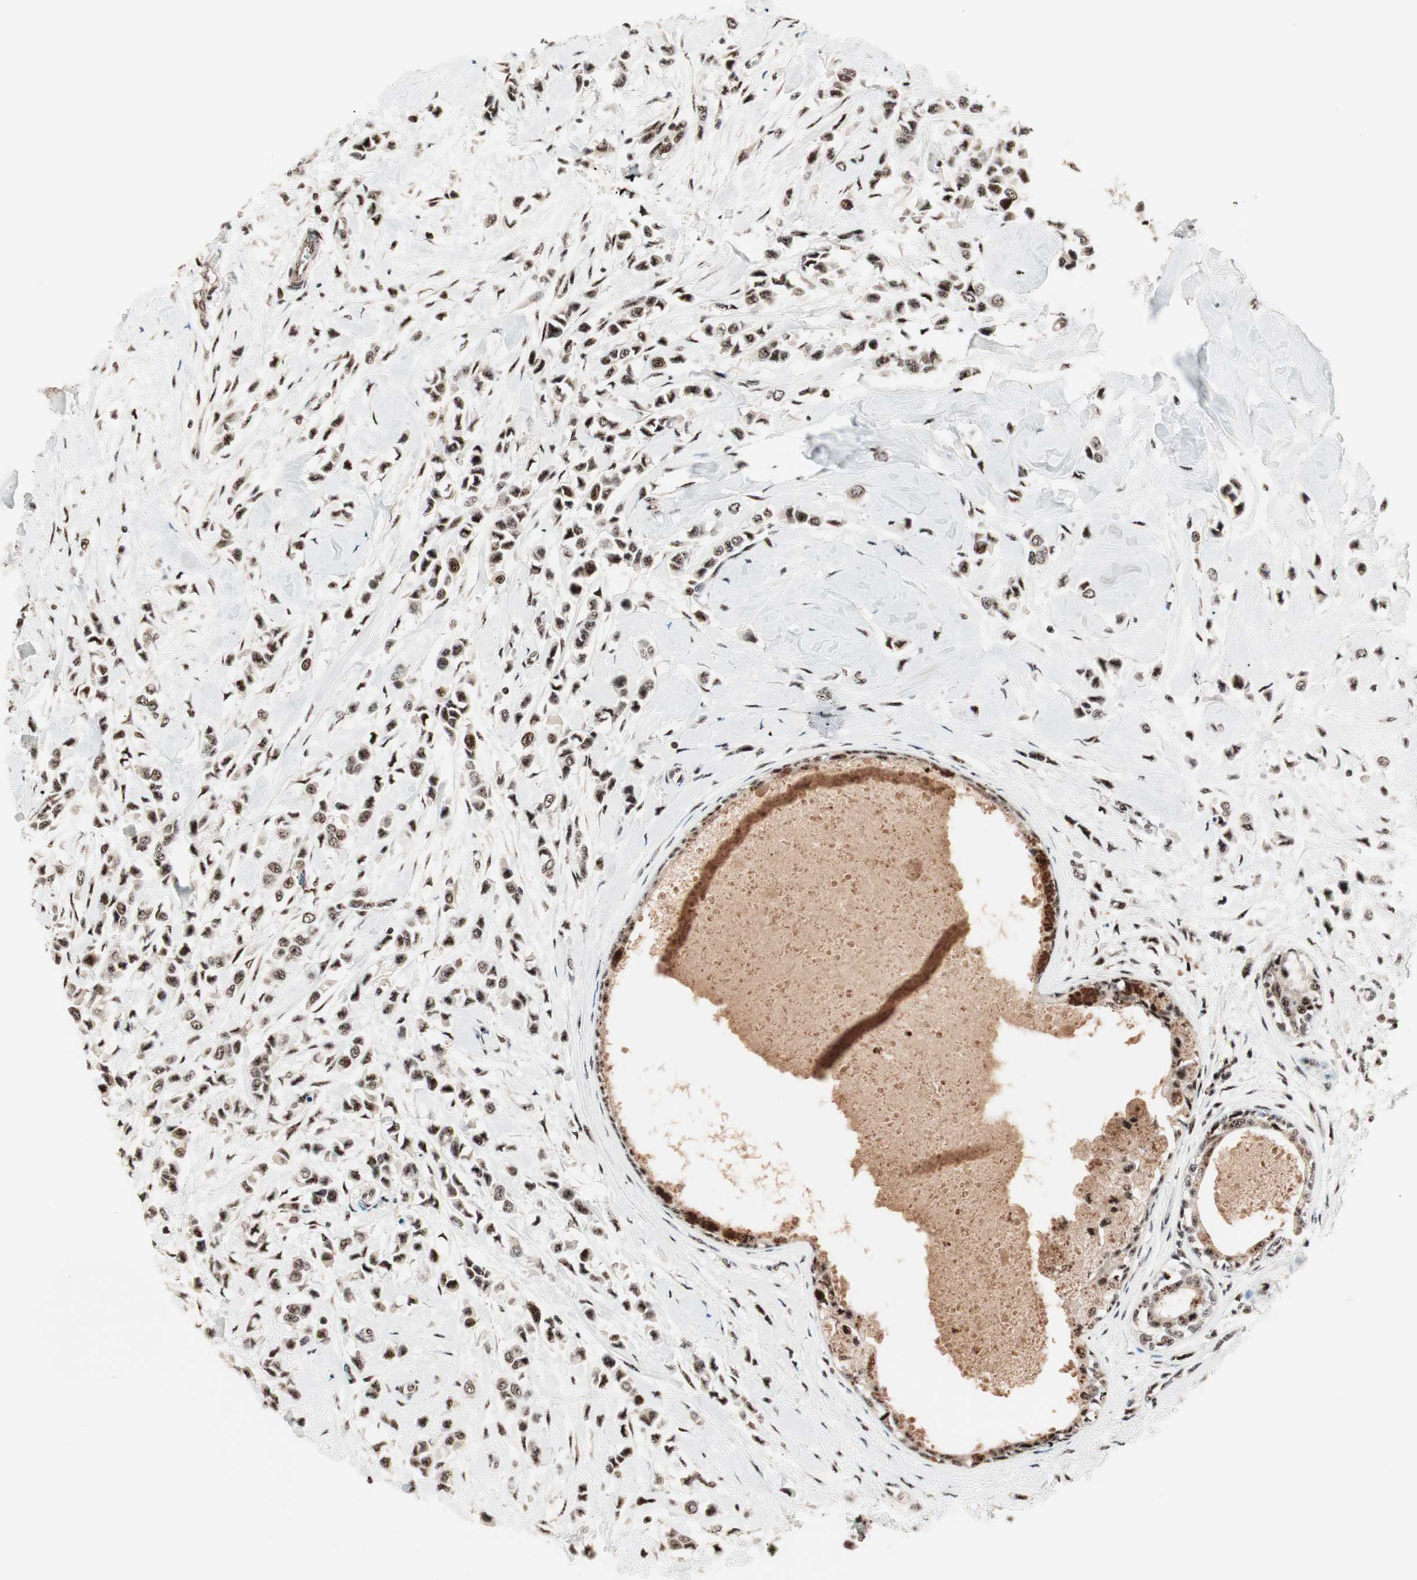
{"staining": {"intensity": "strong", "quantity": ">75%", "location": "nuclear"}, "tissue": "breast cancer", "cell_type": "Tumor cells", "image_type": "cancer", "snomed": [{"axis": "morphology", "description": "Lobular carcinoma"}, {"axis": "topography", "description": "Breast"}], "caption": "Strong nuclear protein positivity is seen in about >75% of tumor cells in breast lobular carcinoma.", "gene": "NR5A2", "patient": {"sex": "female", "age": 51}}